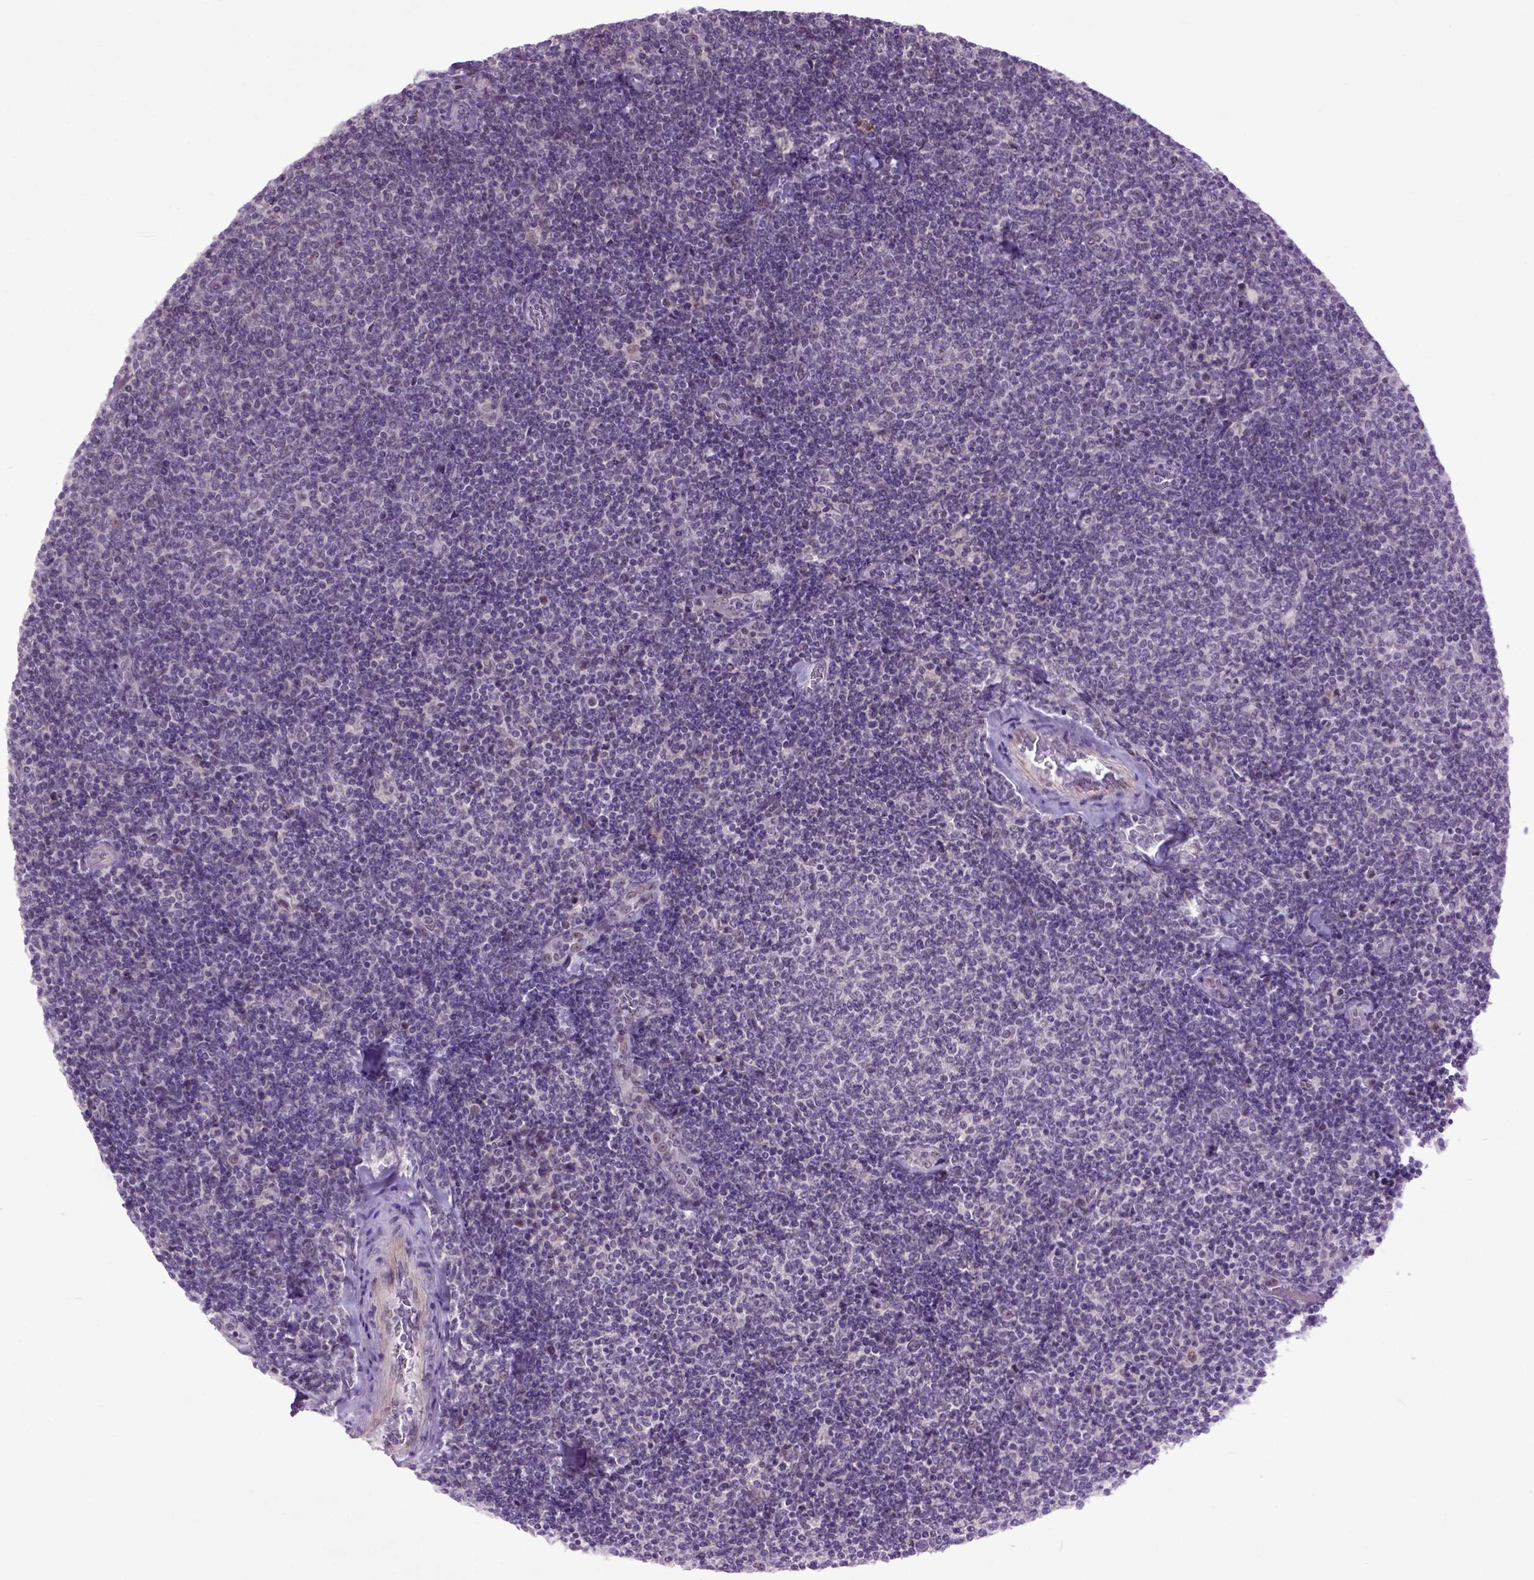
{"staining": {"intensity": "negative", "quantity": "none", "location": "none"}, "tissue": "lymphoma", "cell_type": "Tumor cells", "image_type": "cancer", "snomed": [{"axis": "morphology", "description": "Malignant lymphoma, non-Hodgkin's type, Low grade"}, {"axis": "topography", "description": "Lymph node"}], "caption": "High magnification brightfield microscopy of malignant lymphoma, non-Hodgkin's type (low-grade) stained with DAB (brown) and counterstained with hematoxylin (blue): tumor cells show no significant staining.", "gene": "EMILIN3", "patient": {"sex": "male", "age": 52}}